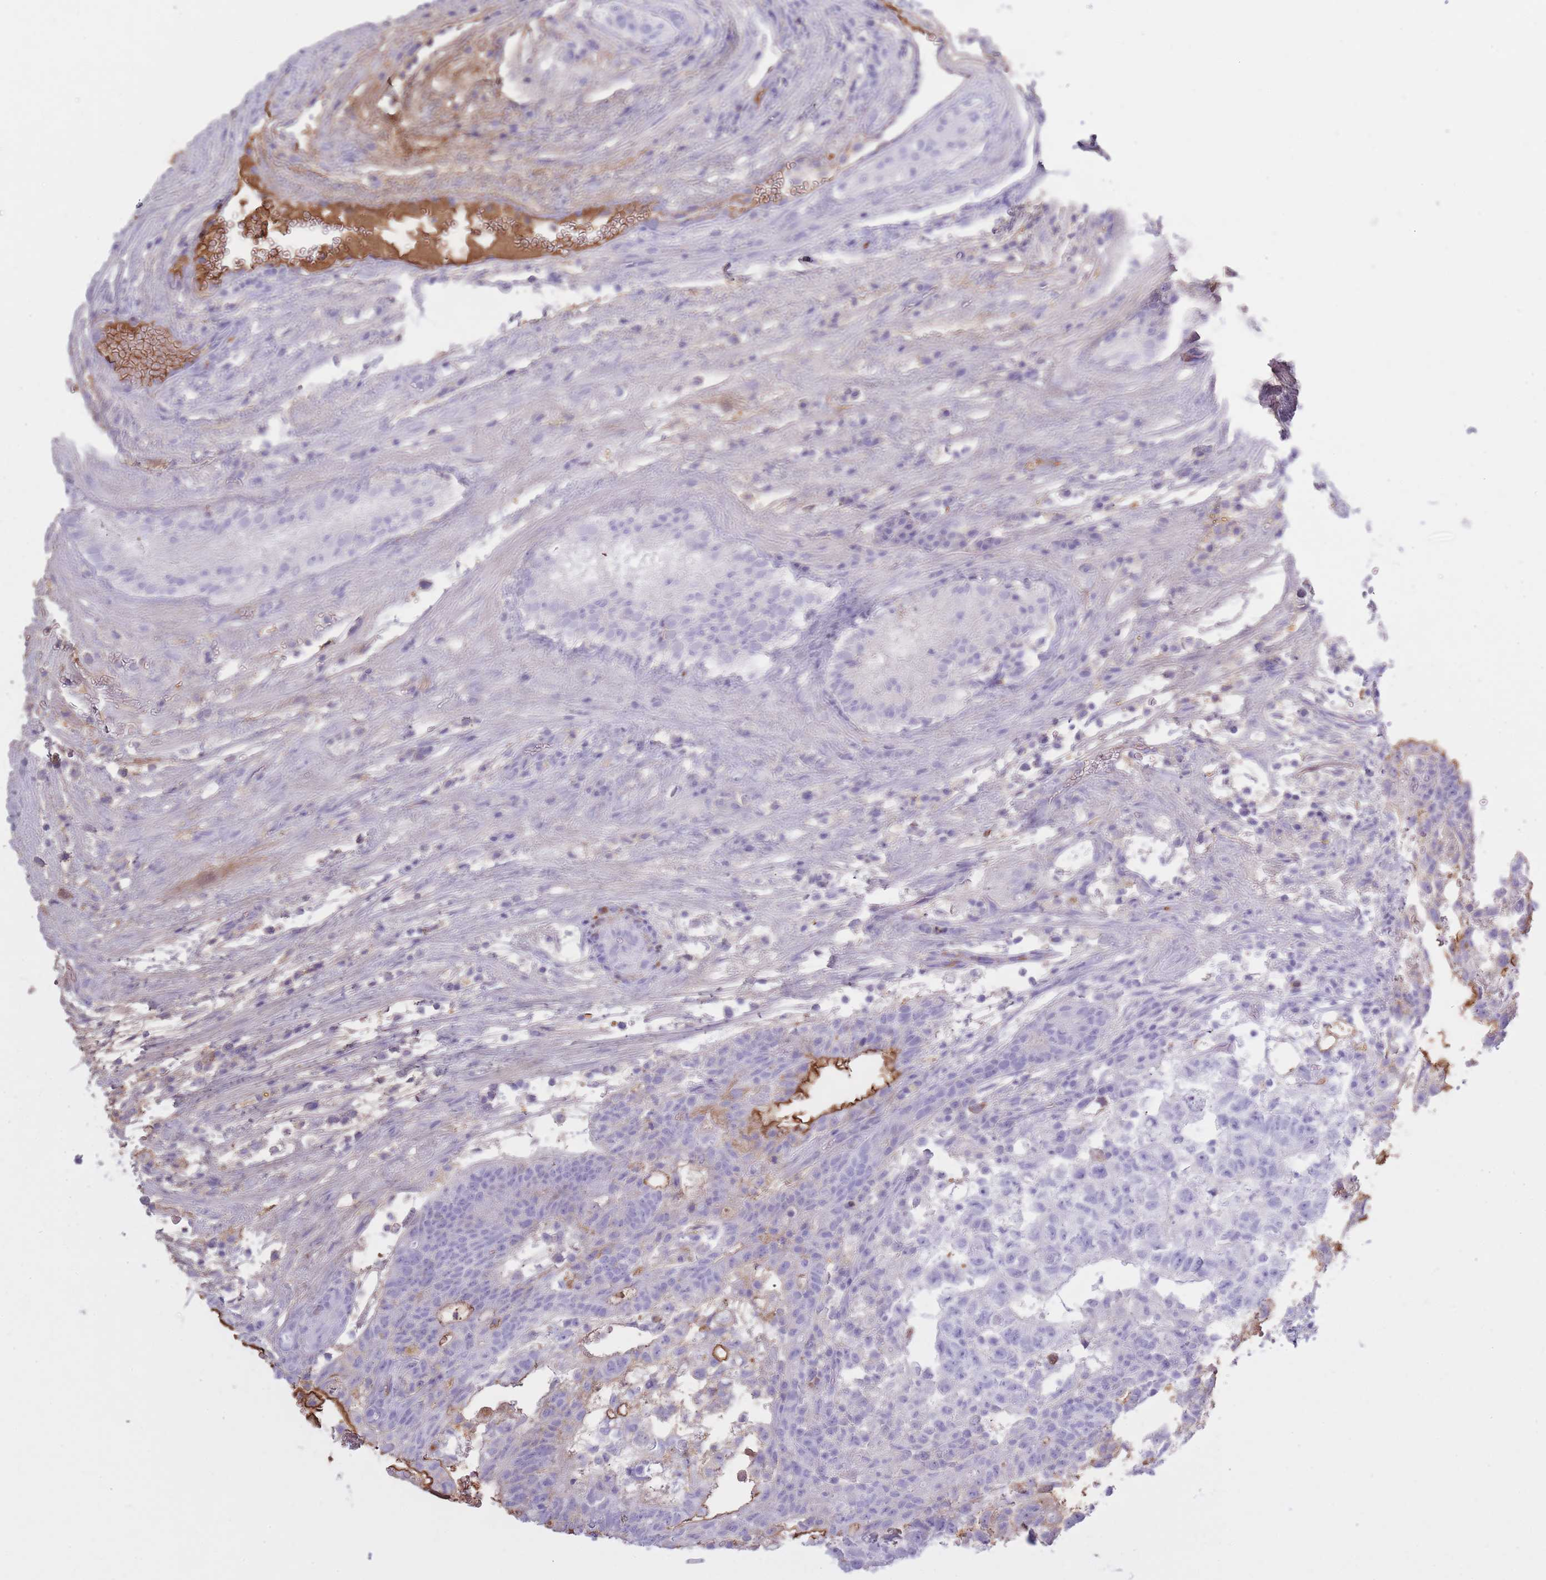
{"staining": {"intensity": "negative", "quantity": "none", "location": "none"}, "tissue": "testis cancer", "cell_type": "Tumor cells", "image_type": "cancer", "snomed": [{"axis": "morphology", "description": "Normal tissue, NOS"}, {"axis": "morphology", "description": "Carcinoma, Embryonal, NOS"}, {"axis": "topography", "description": "Testis"}], "caption": "Histopathology image shows no significant protein staining in tumor cells of embryonal carcinoma (testis).", "gene": "AP3S2", "patient": {"sex": "male", "age": 32}}